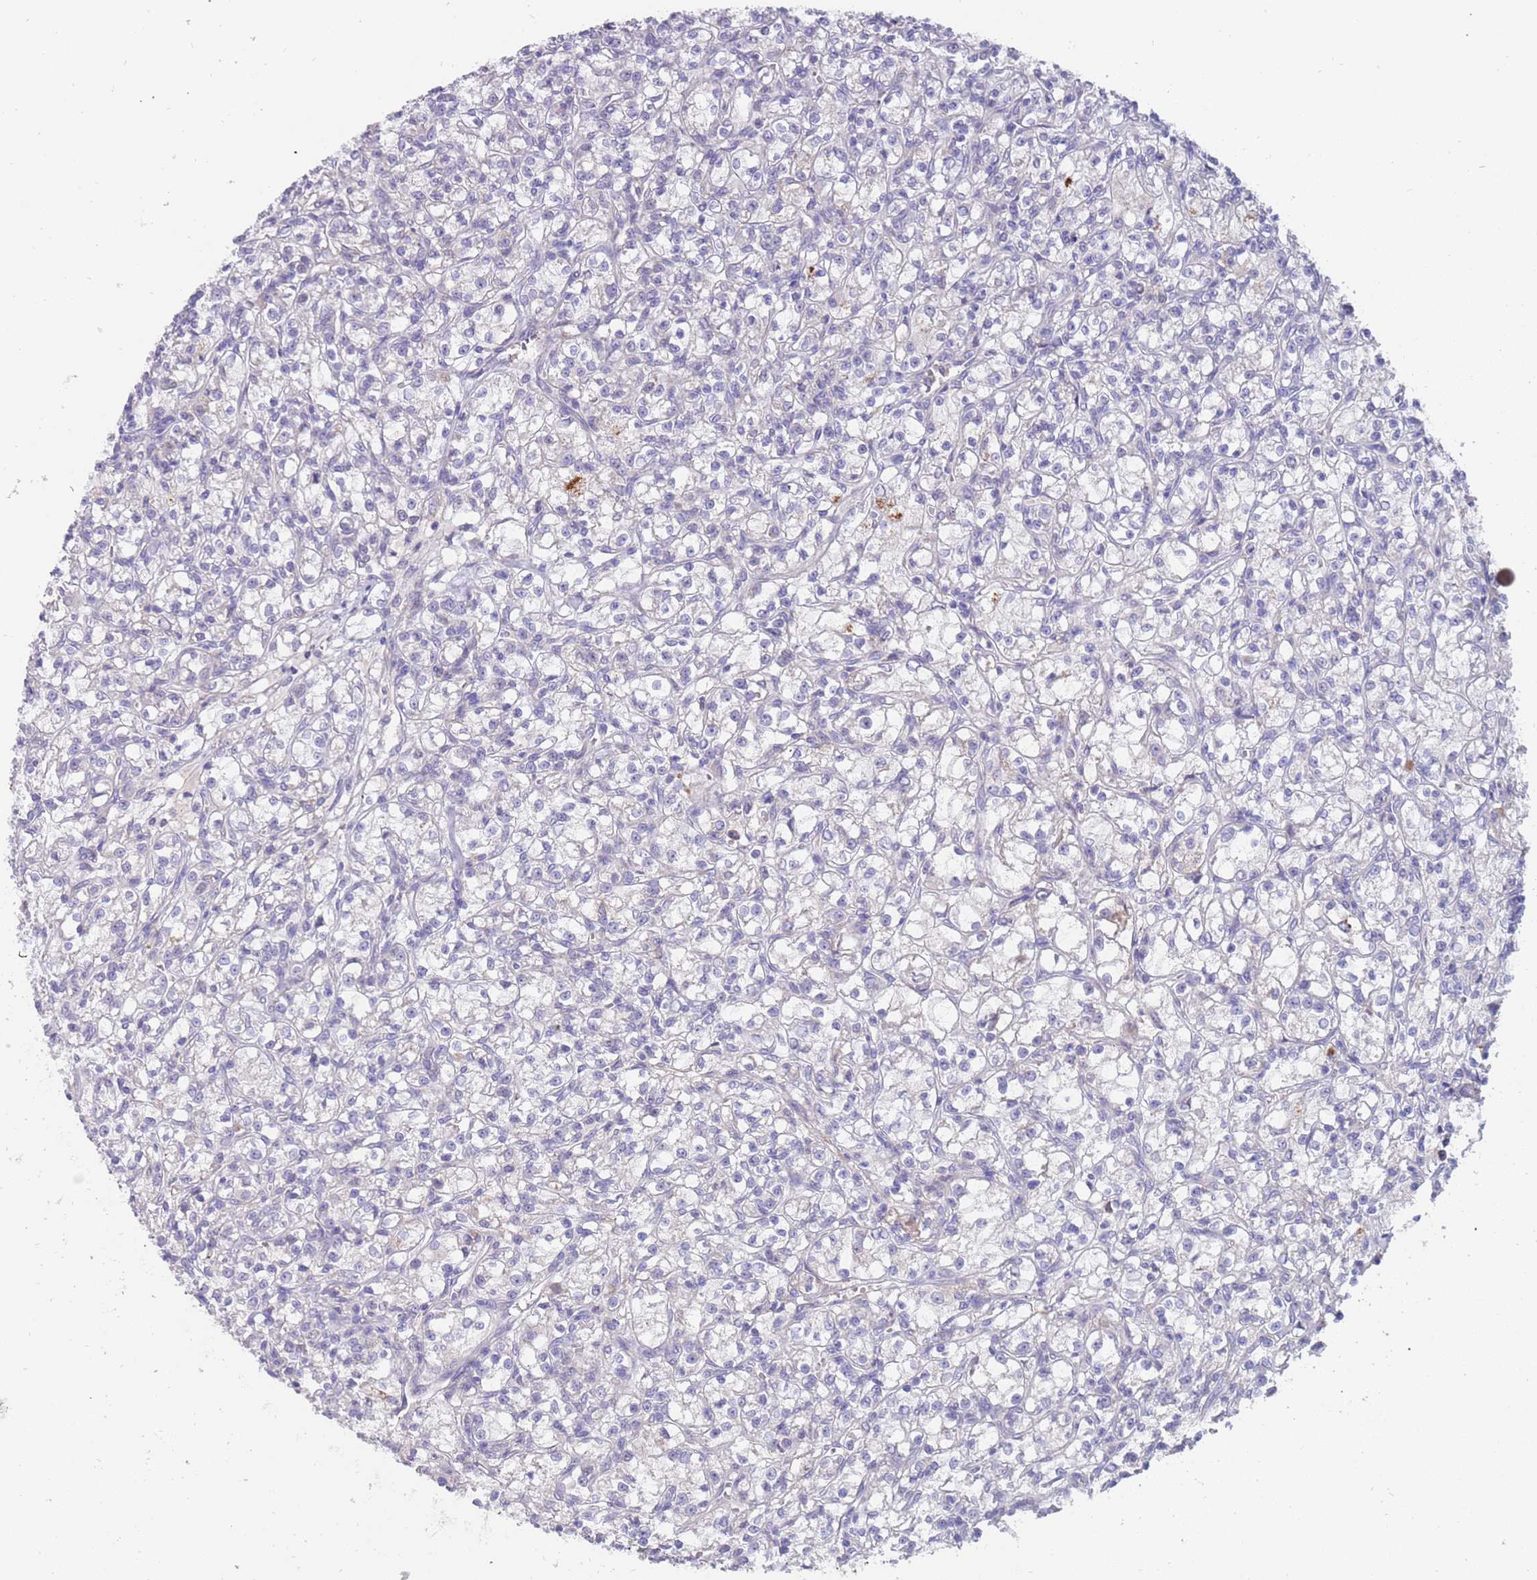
{"staining": {"intensity": "negative", "quantity": "none", "location": "none"}, "tissue": "renal cancer", "cell_type": "Tumor cells", "image_type": "cancer", "snomed": [{"axis": "morphology", "description": "Adenocarcinoma, NOS"}, {"axis": "topography", "description": "Kidney"}], "caption": "Tumor cells show no significant staining in renal cancer.", "gene": "ZNF746", "patient": {"sex": "female", "age": 59}}